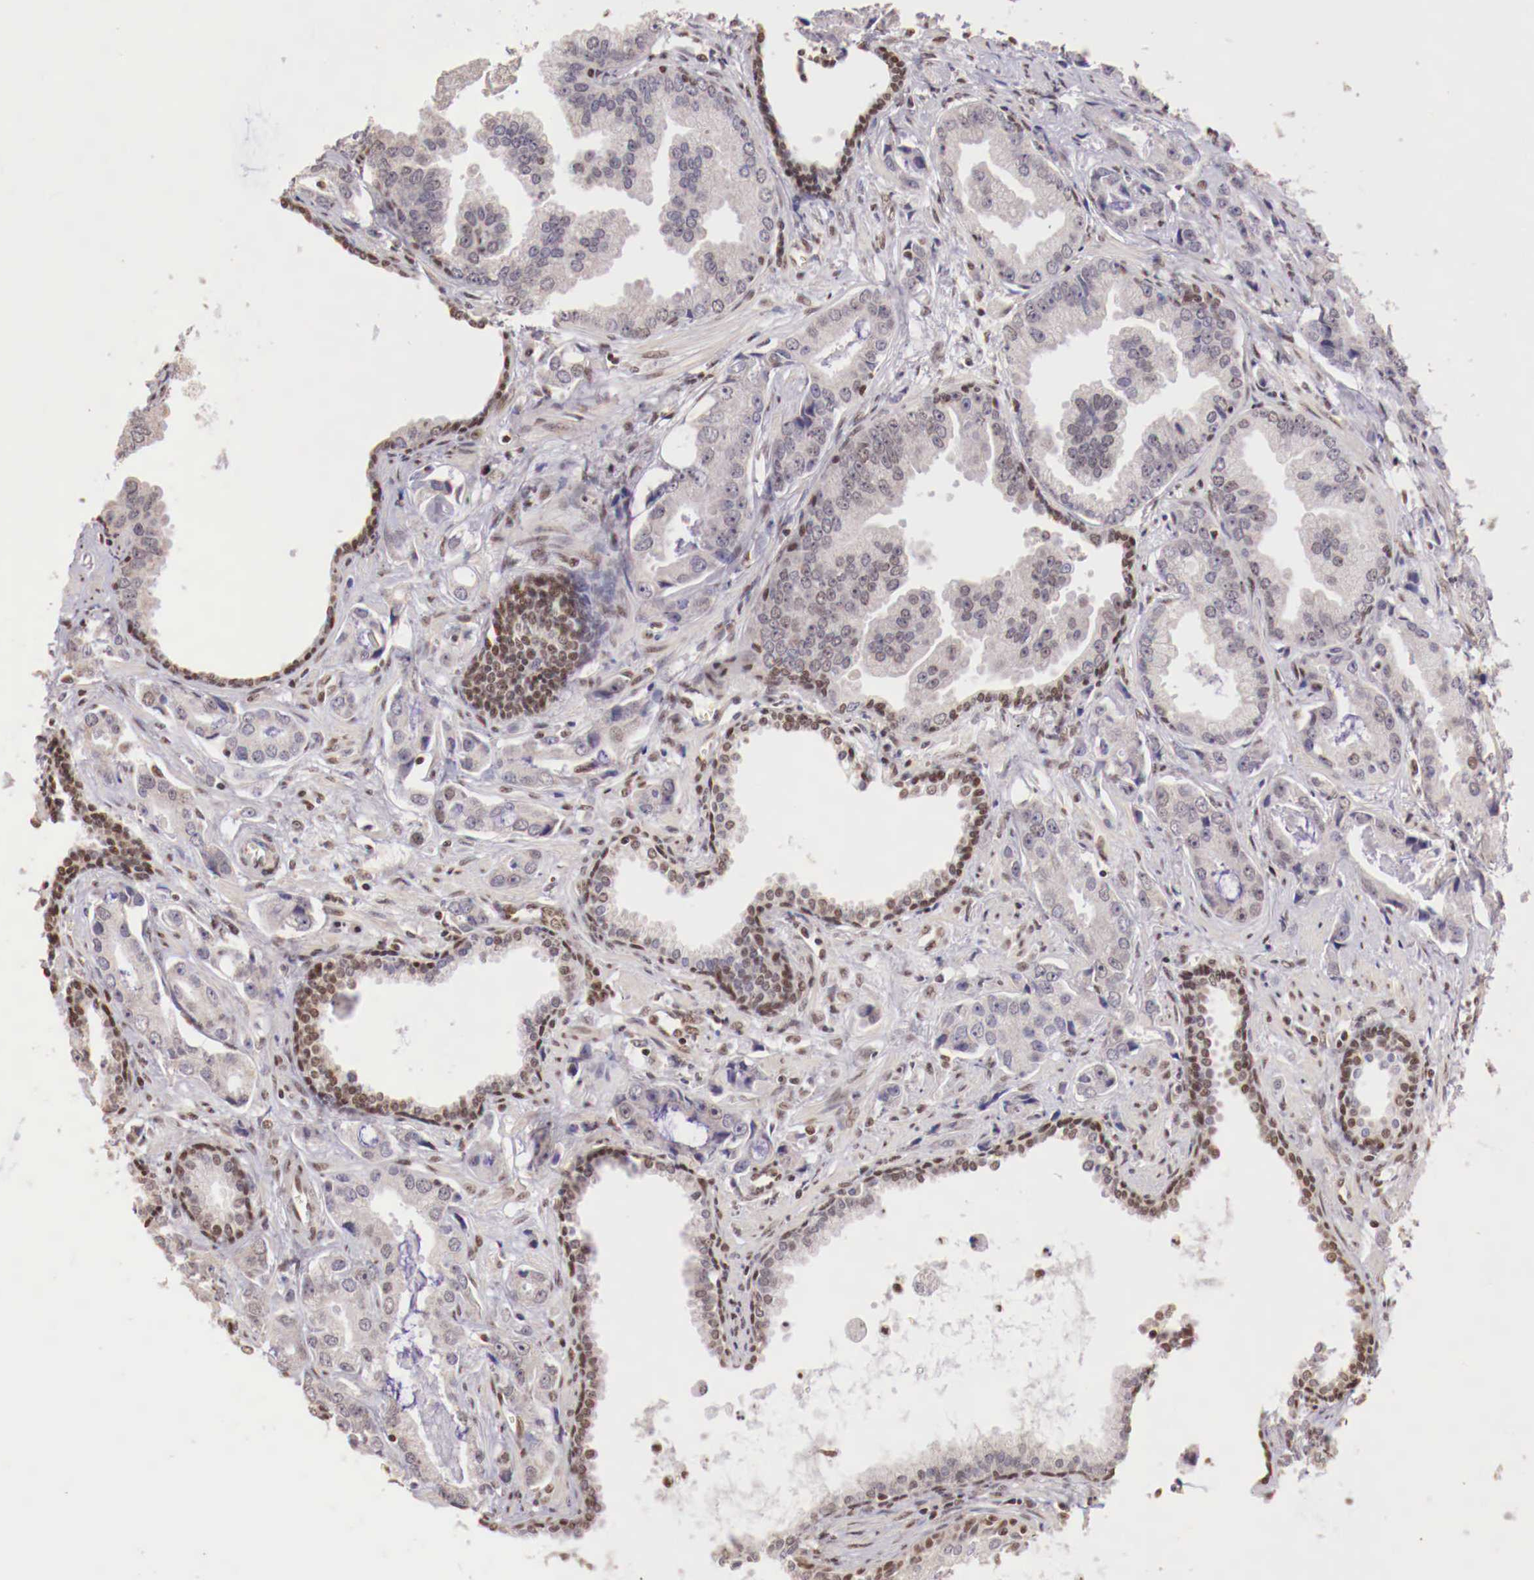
{"staining": {"intensity": "weak", "quantity": "<25%", "location": "nuclear"}, "tissue": "prostate cancer", "cell_type": "Tumor cells", "image_type": "cancer", "snomed": [{"axis": "morphology", "description": "Adenocarcinoma, Low grade"}, {"axis": "topography", "description": "Prostate"}], "caption": "DAB immunohistochemical staining of human prostate cancer (adenocarcinoma (low-grade)) demonstrates no significant expression in tumor cells. (DAB (3,3'-diaminobenzidine) immunohistochemistry (IHC) with hematoxylin counter stain).", "gene": "SP1", "patient": {"sex": "male", "age": 65}}